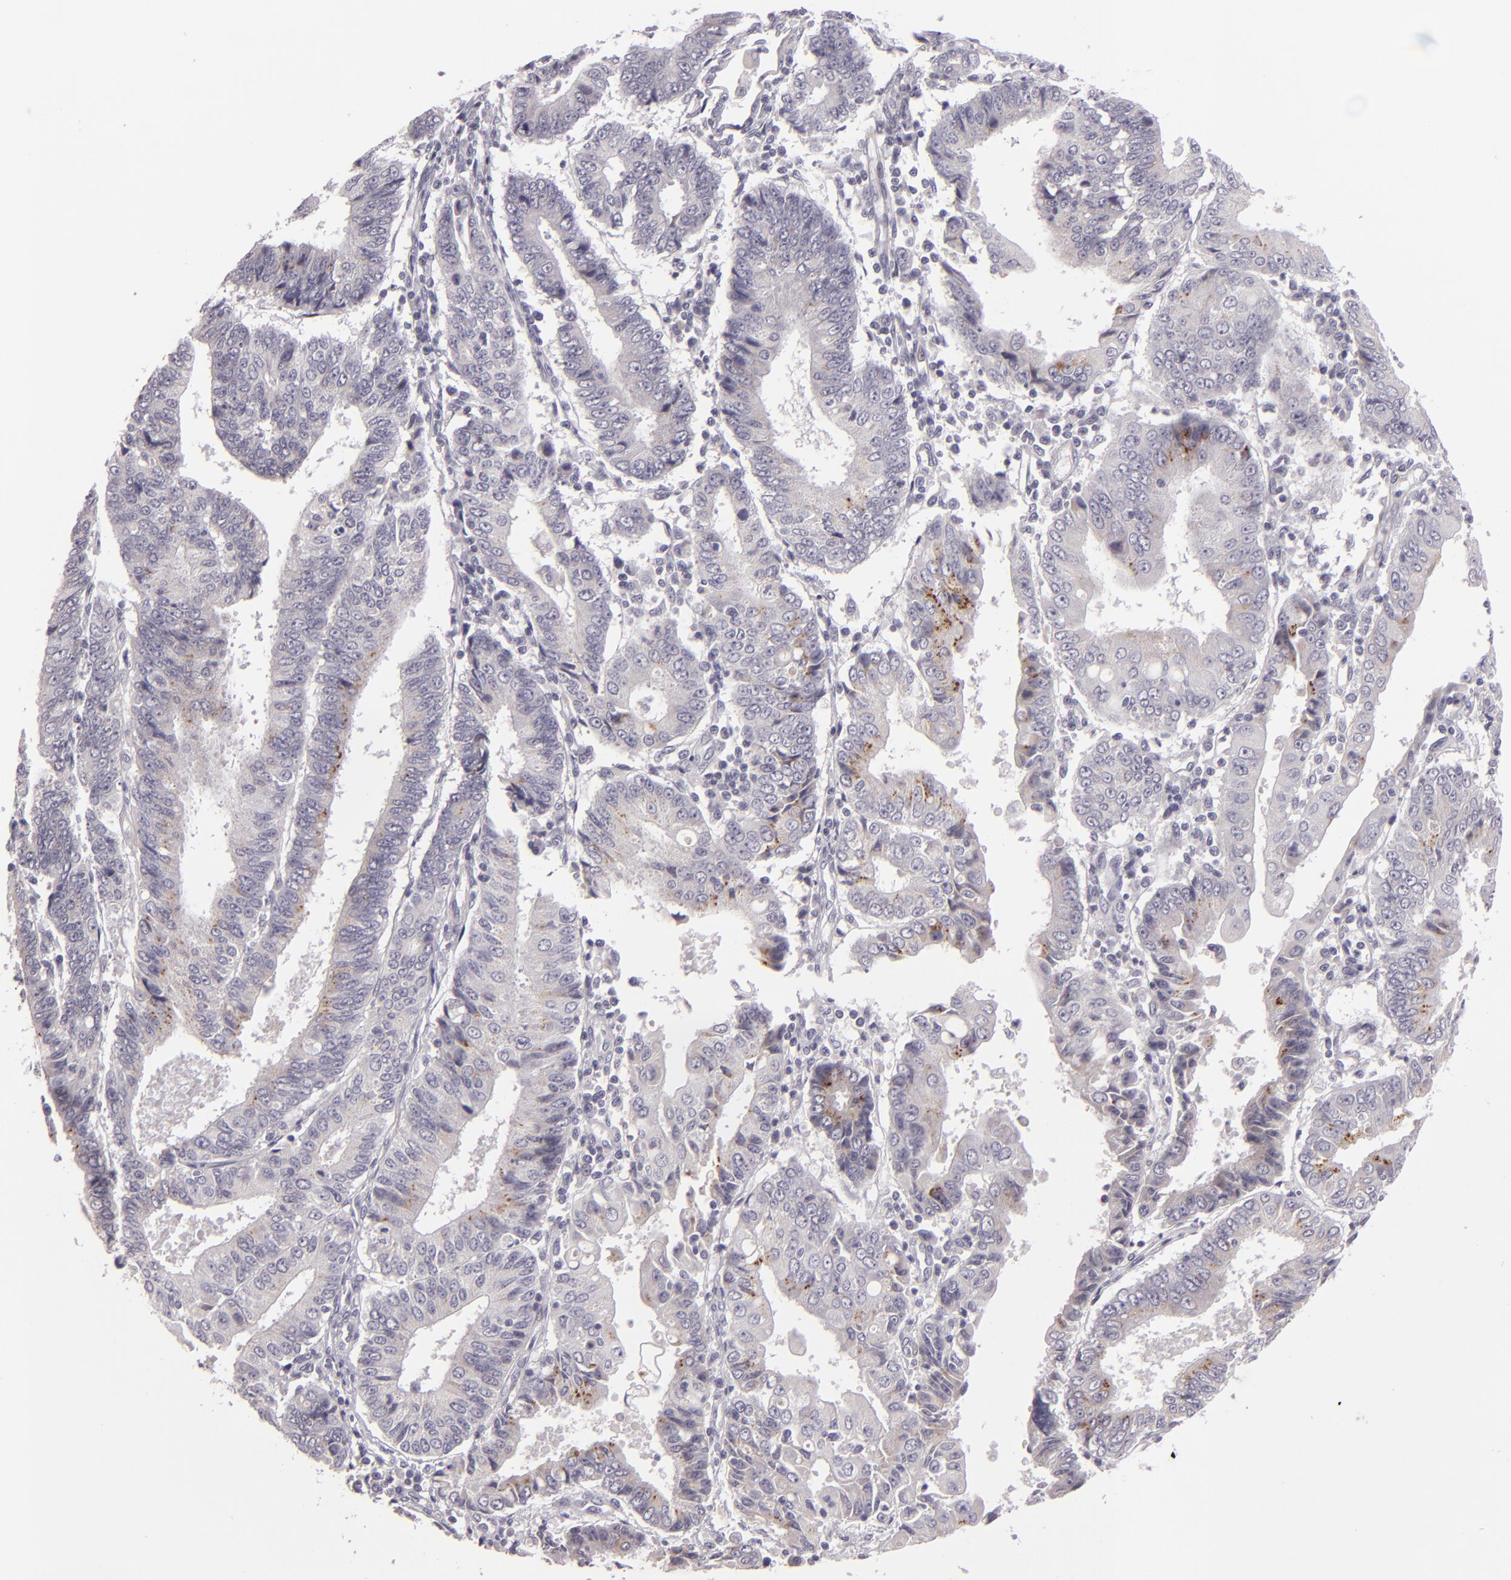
{"staining": {"intensity": "moderate", "quantity": "<25%", "location": "cytoplasmic/membranous"}, "tissue": "endometrial cancer", "cell_type": "Tumor cells", "image_type": "cancer", "snomed": [{"axis": "morphology", "description": "Adenocarcinoma, NOS"}, {"axis": "topography", "description": "Endometrium"}], "caption": "Immunohistochemical staining of adenocarcinoma (endometrial) exhibits low levels of moderate cytoplasmic/membranous protein staining in approximately <25% of tumor cells.", "gene": "EGFL6", "patient": {"sex": "female", "age": 75}}